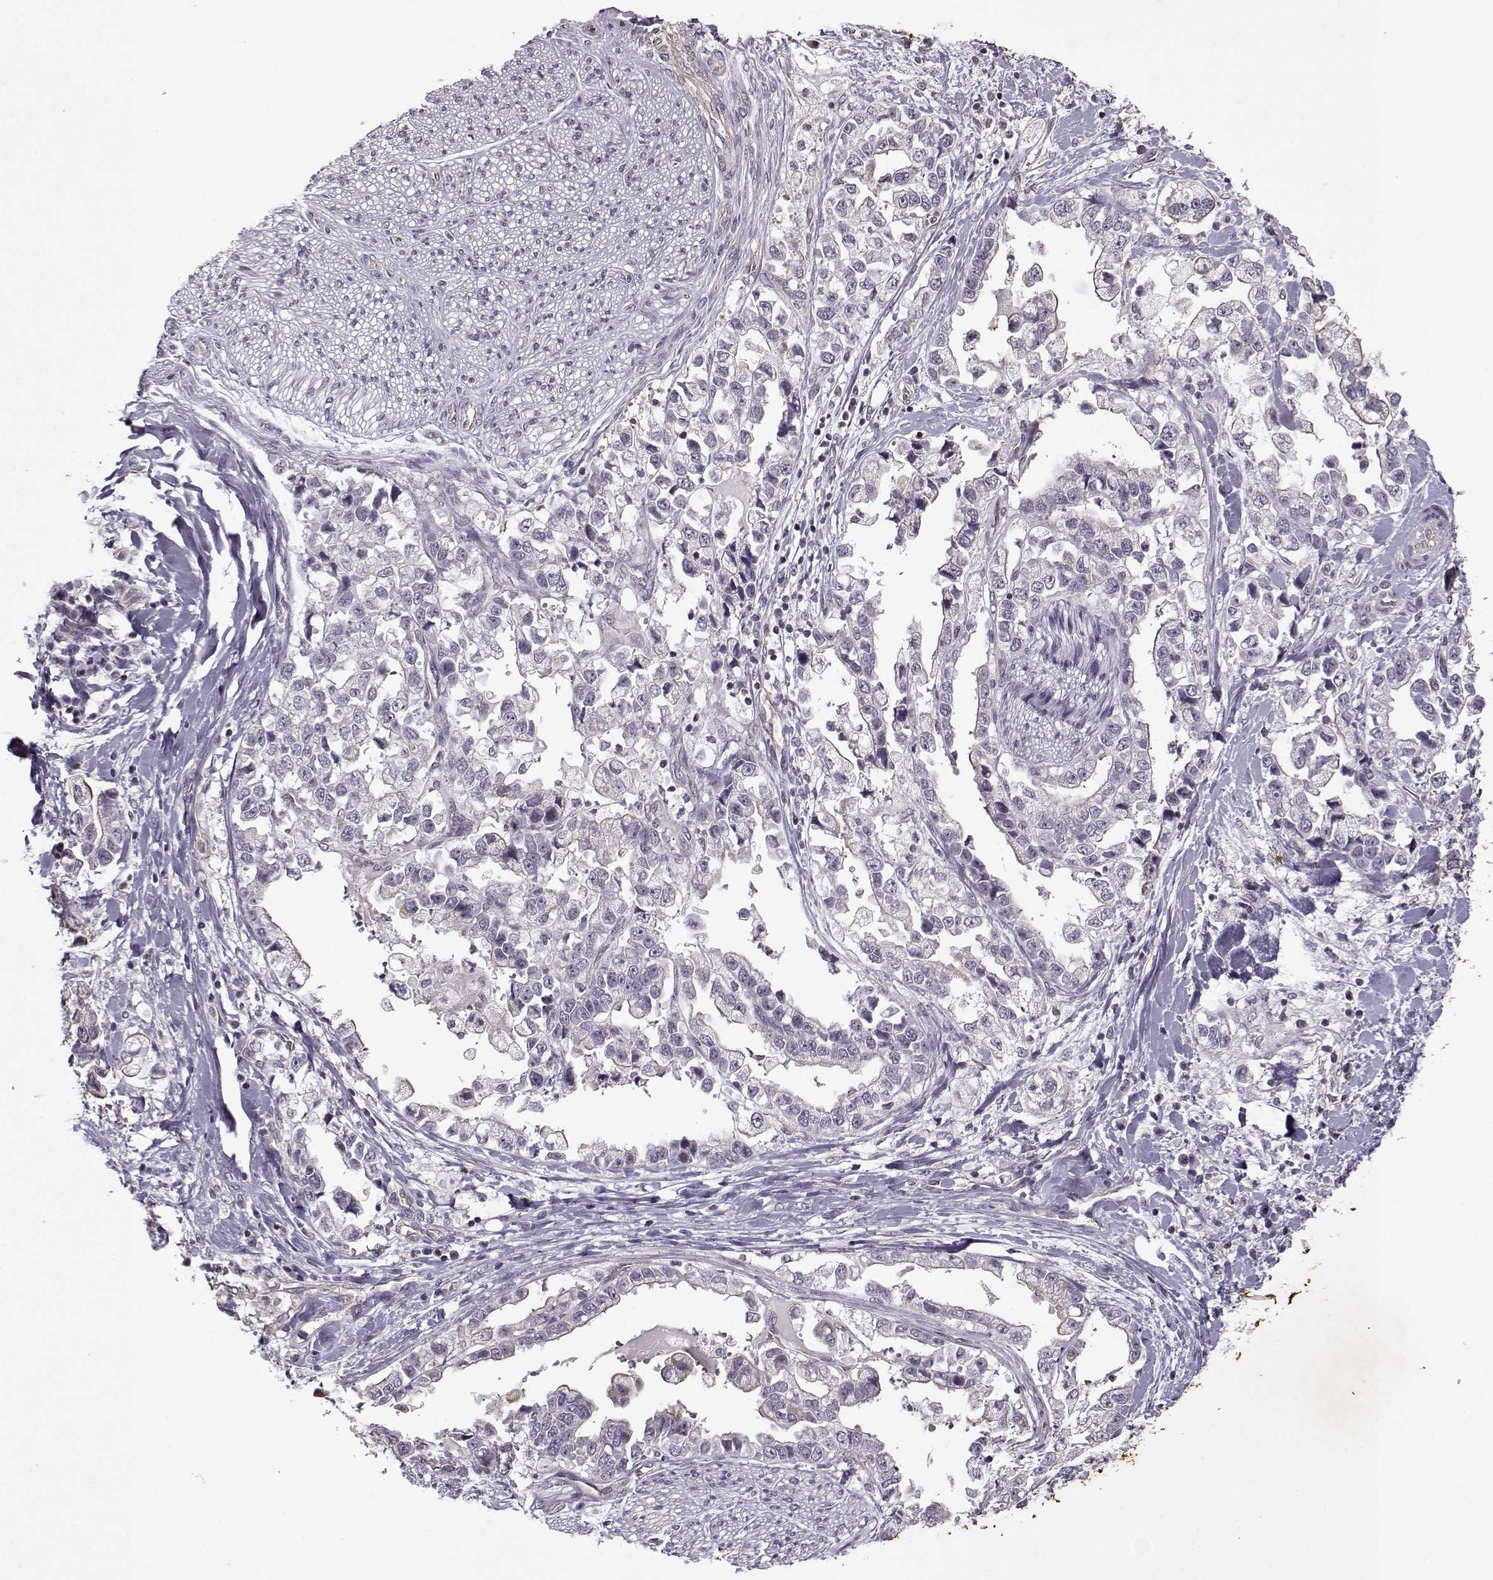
{"staining": {"intensity": "negative", "quantity": "none", "location": "none"}, "tissue": "stomach cancer", "cell_type": "Tumor cells", "image_type": "cancer", "snomed": [{"axis": "morphology", "description": "Adenocarcinoma, NOS"}, {"axis": "topography", "description": "Stomach"}], "caption": "This photomicrograph is of adenocarcinoma (stomach) stained with IHC to label a protein in brown with the nuclei are counter-stained blue. There is no expression in tumor cells. (Immunohistochemistry (ihc), brightfield microscopy, high magnification).", "gene": "KRT9", "patient": {"sex": "male", "age": 59}}